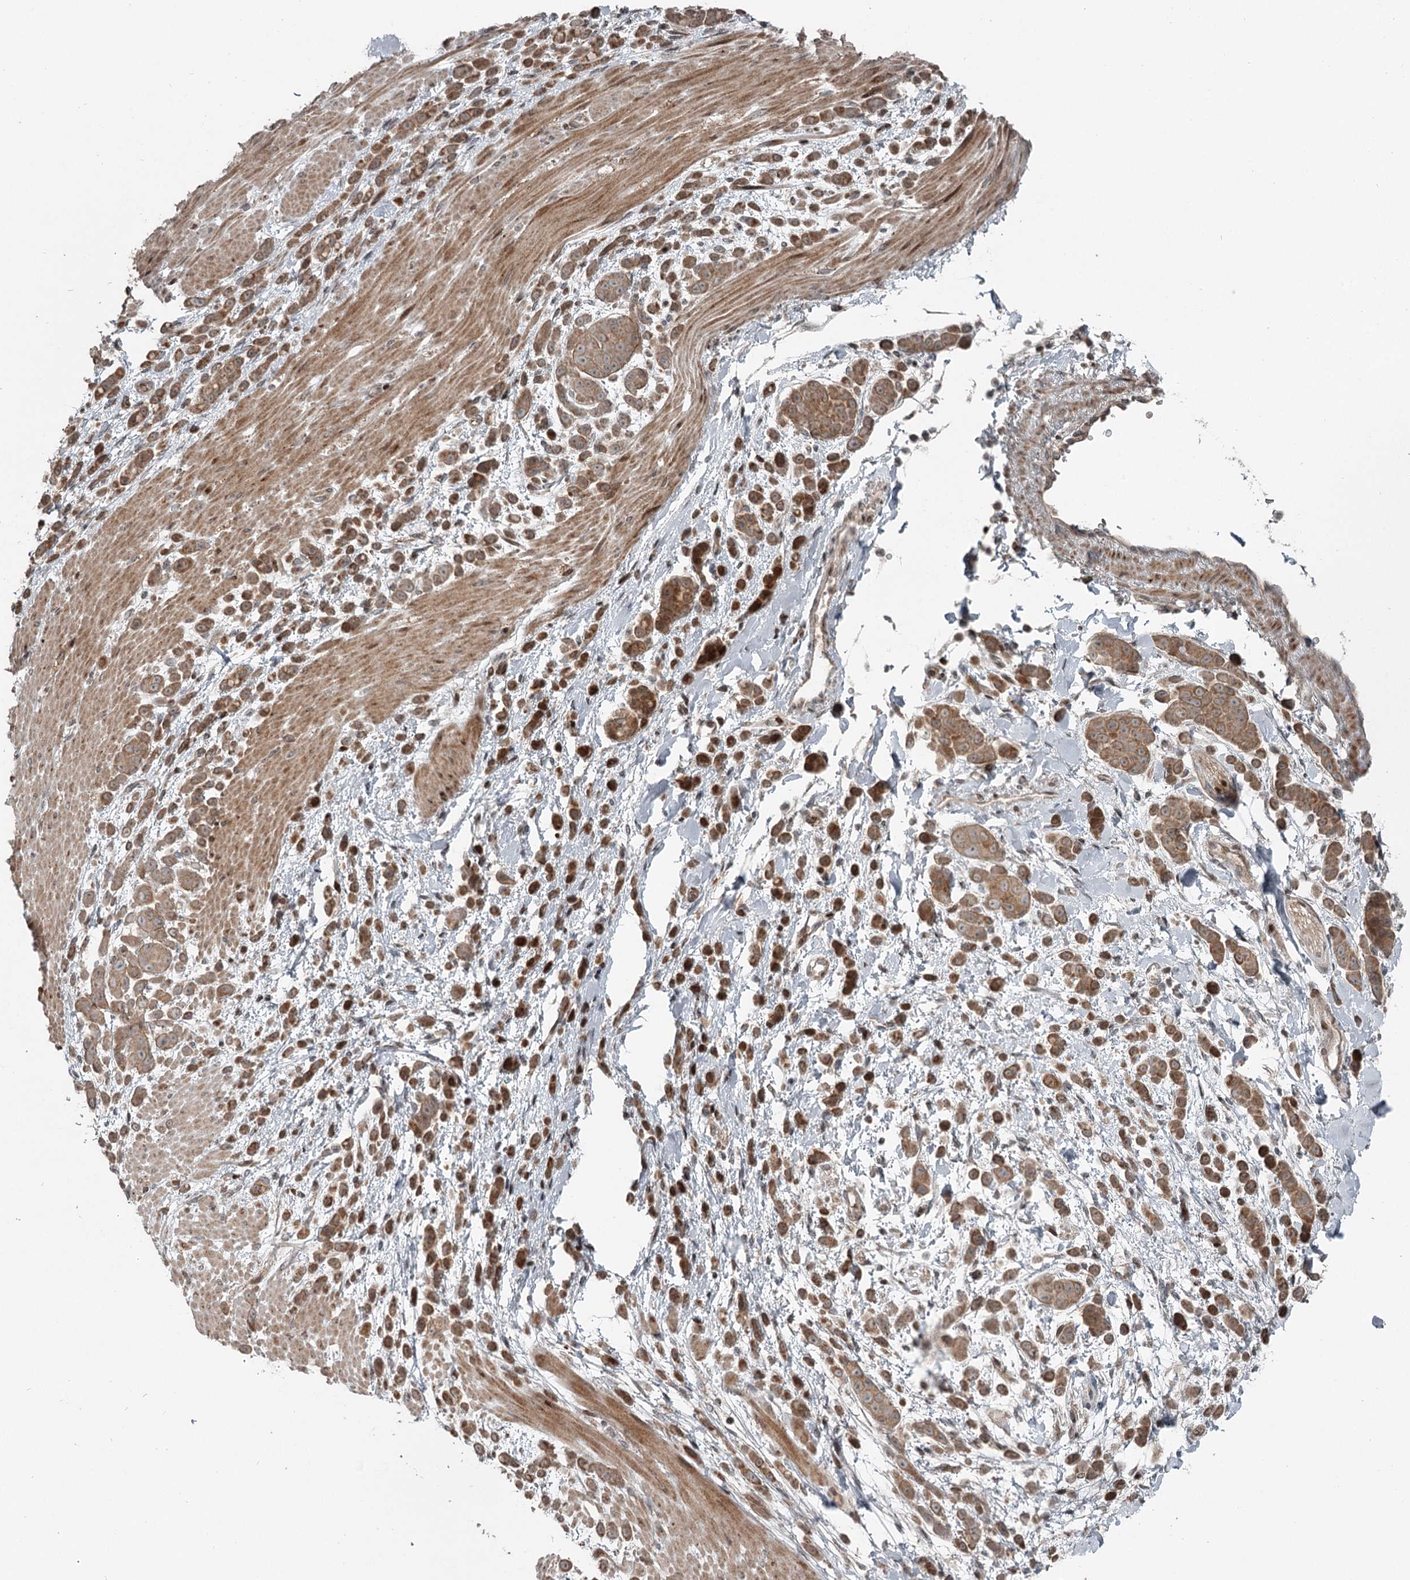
{"staining": {"intensity": "moderate", "quantity": ">75%", "location": "cytoplasmic/membranous"}, "tissue": "pancreatic cancer", "cell_type": "Tumor cells", "image_type": "cancer", "snomed": [{"axis": "morphology", "description": "Normal tissue, NOS"}, {"axis": "morphology", "description": "Adenocarcinoma, NOS"}, {"axis": "topography", "description": "Pancreas"}], "caption": "Pancreatic adenocarcinoma was stained to show a protein in brown. There is medium levels of moderate cytoplasmic/membranous expression in about >75% of tumor cells.", "gene": "RASSF8", "patient": {"sex": "female", "age": 64}}